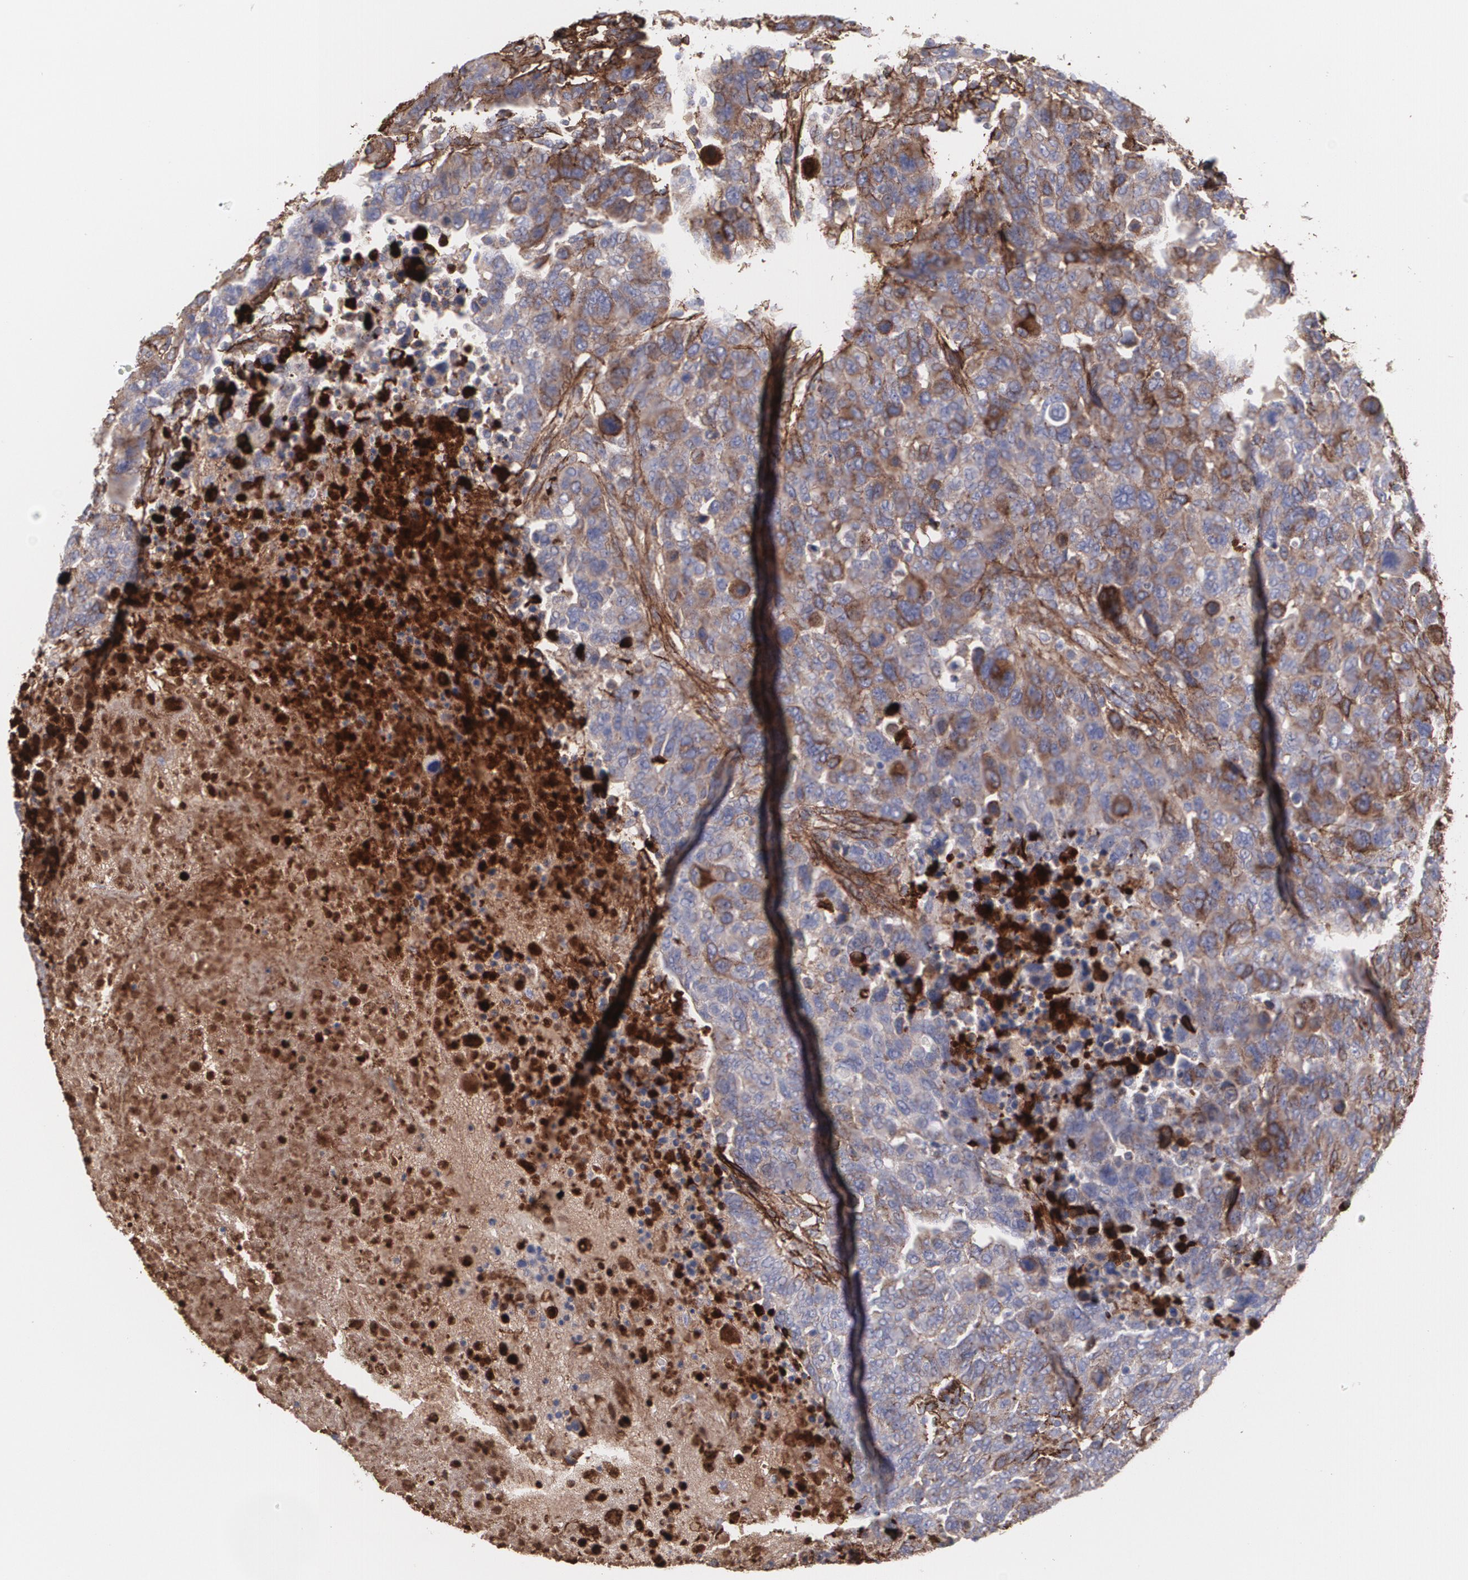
{"staining": {"intensity": "moderate", "quantity": "25%-75%", "location": "cytoplasmic/membranous"}, "tissue": "breast cancer", "cell_type": "Tumor cells", "image_type": "cancer", "snomed": [{"axis": "morphology", "description": "Duct carcinoma"}, {"axis": "topography", "description": "Breast"}], "caption": "Breast infiltrating ductal carcinoma stained with DAB (3,3'-diaminobenzidine) immunohistochemistry demonstrates medium levels of moderate cytoplasmic/membranous positivity in about 25%-75% of tumor cells.", "gene": "FBLN1", "patient": {"sex": "female", "age": 37}}